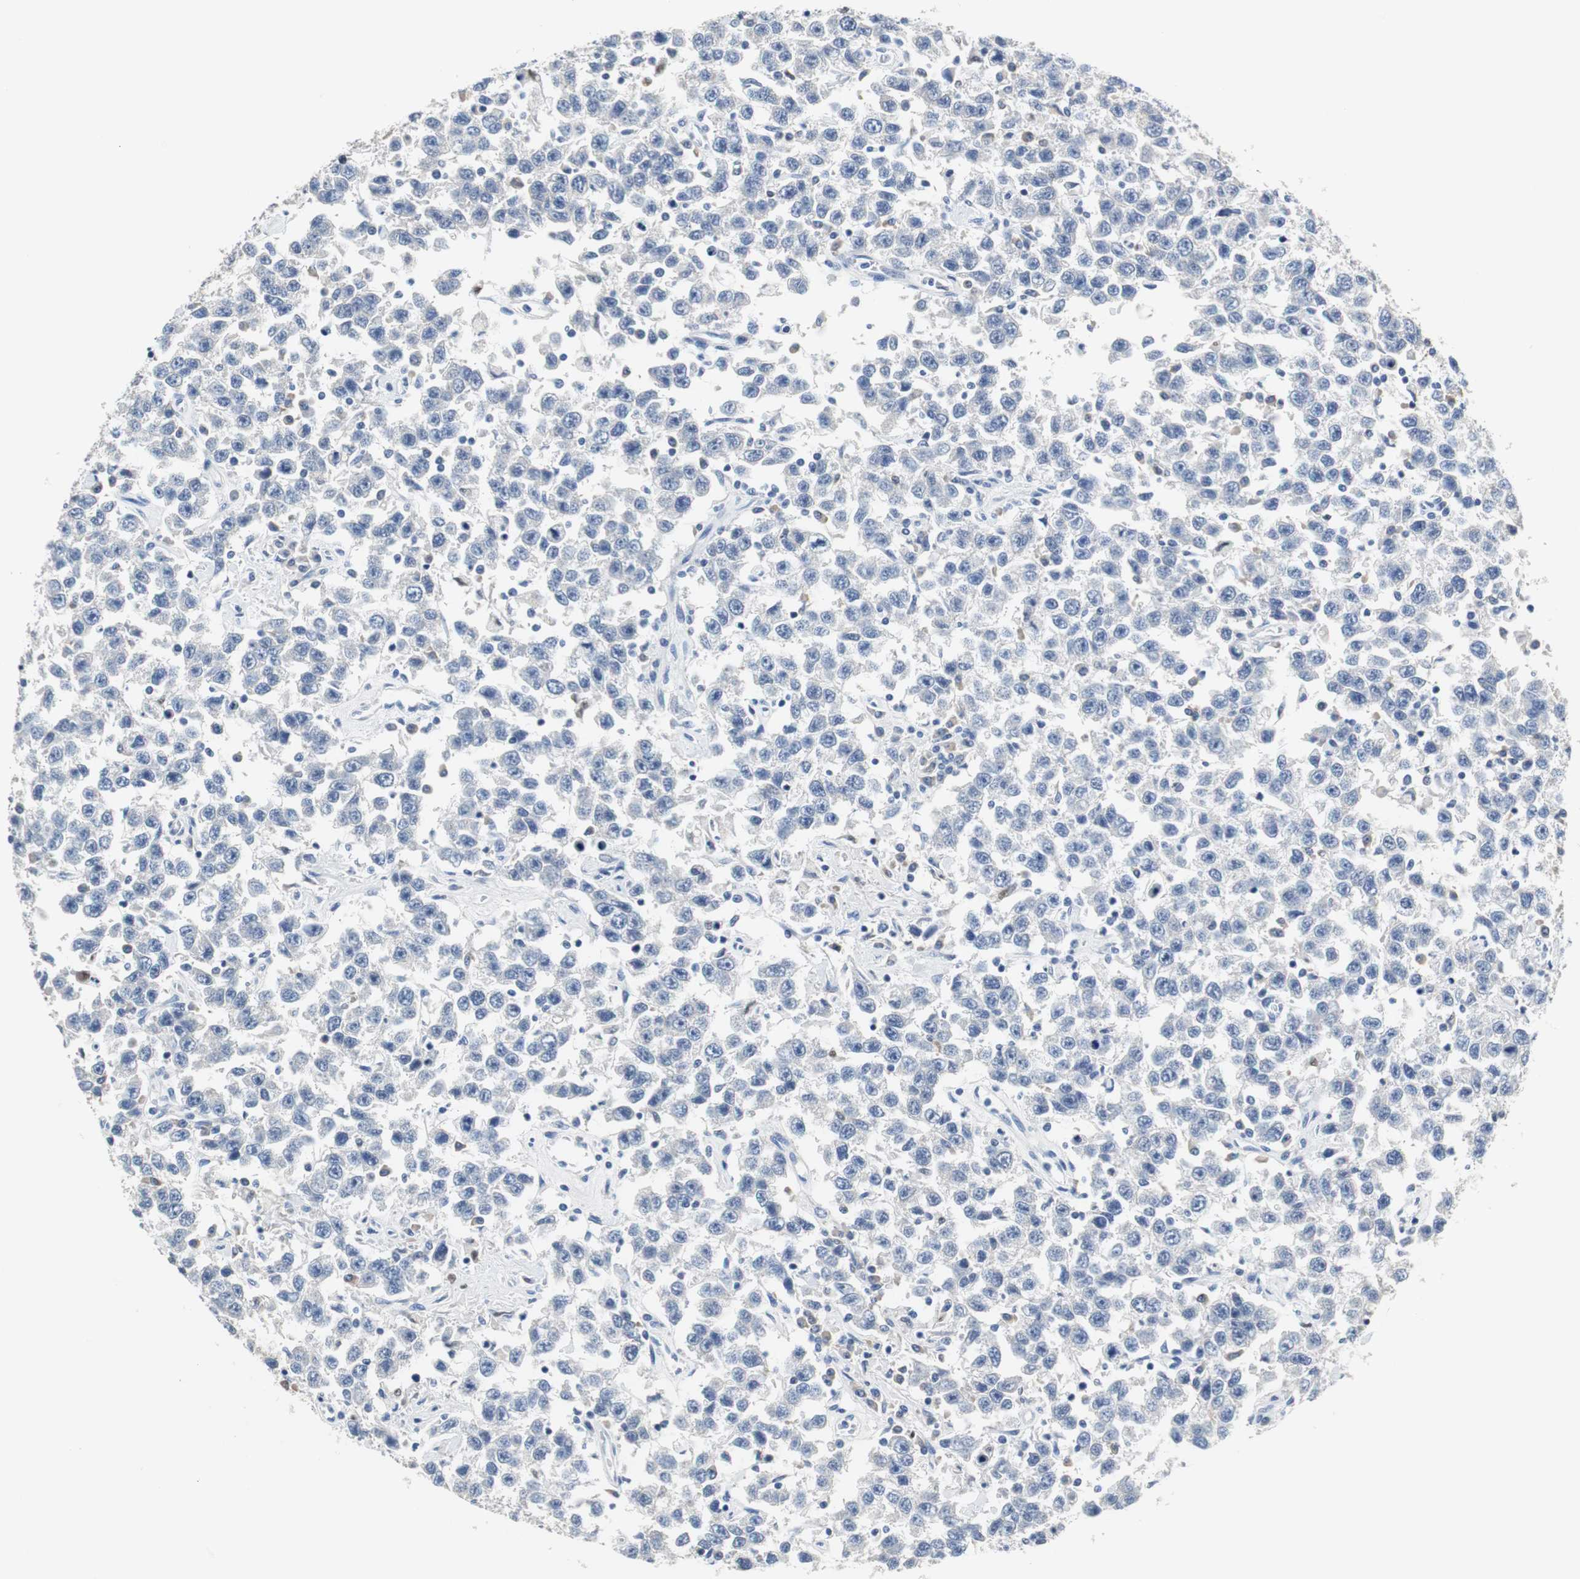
{"staining": {"intensity": "negative", "quantity": "none", "location": "none"}, "tissue": "testis cancer", "cell_type": "Tumor cells", "image_type": "cancer", "snomed": [{"axis": "morphology", "description": "Seminoma, NOS"}, {"axis": "topography", "description": "Testis"}], "caption": "DAB immunohistochemical staining of testis cancer (seminoma) reveals no significant expression in tumor cells.", "gene": "PCK1", "patient": {"sex": "male", "age": 41}}